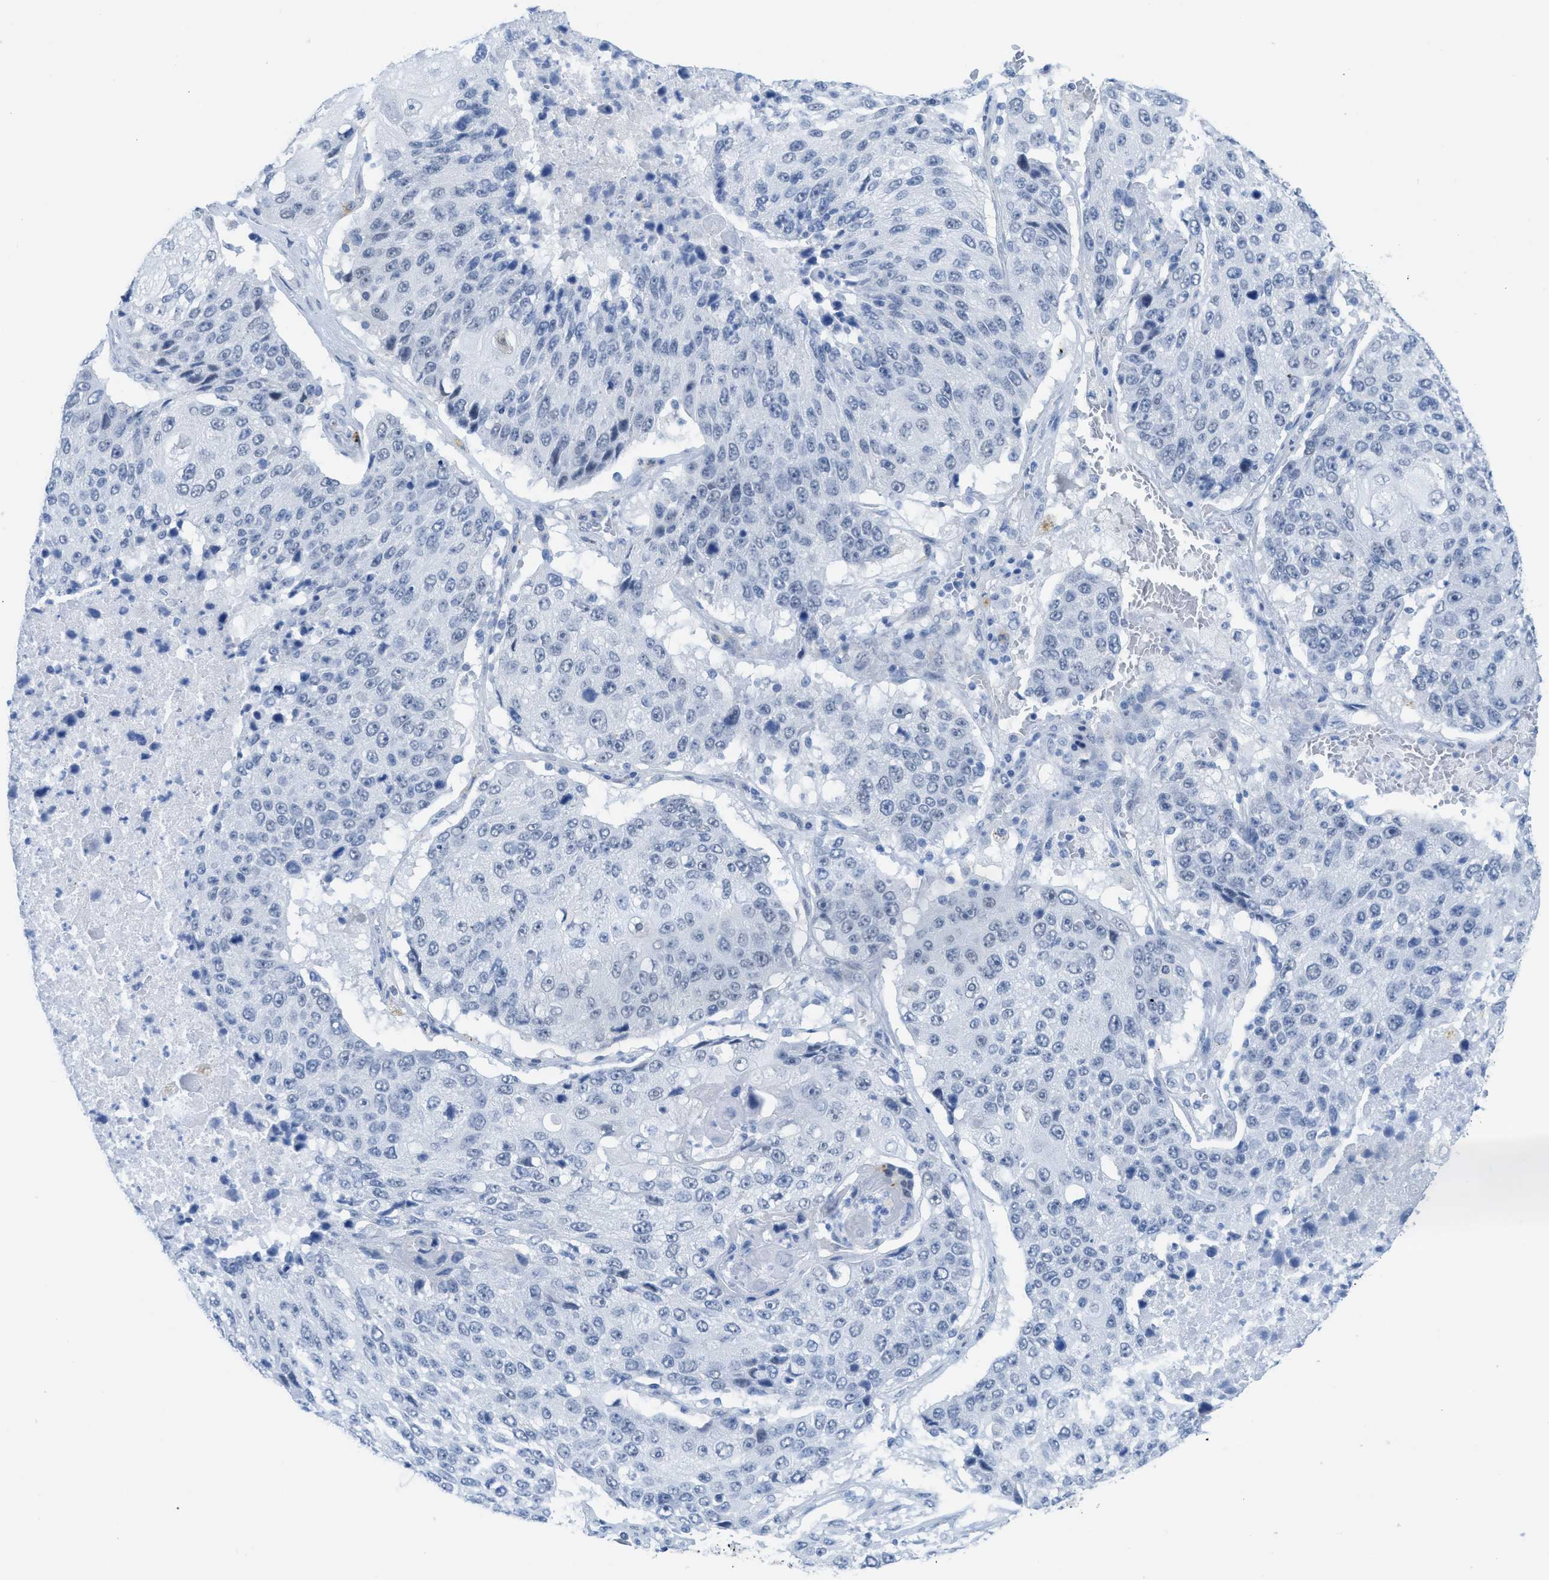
{"staining": {"intensity": "negative", "quantity": "none", "location": "none"}, "tissue": "lung cancer", "cell_type": "Tumor cells", "image_type": "cancer", "snomed": [{"axis": "morphology", "description": "Squamous cell carcinoma, NOS"}, {"axis": "topography", "description": "Lung"}], "caption": "DAB (3,3'-diaminobenzidine) immunohistochemical staining of human lung cancer (squamous cell carcinoma) reveals no significant staining in tumor cells.", "gene": "WDR4", "patient": {"sex": "male", "age": 61}}